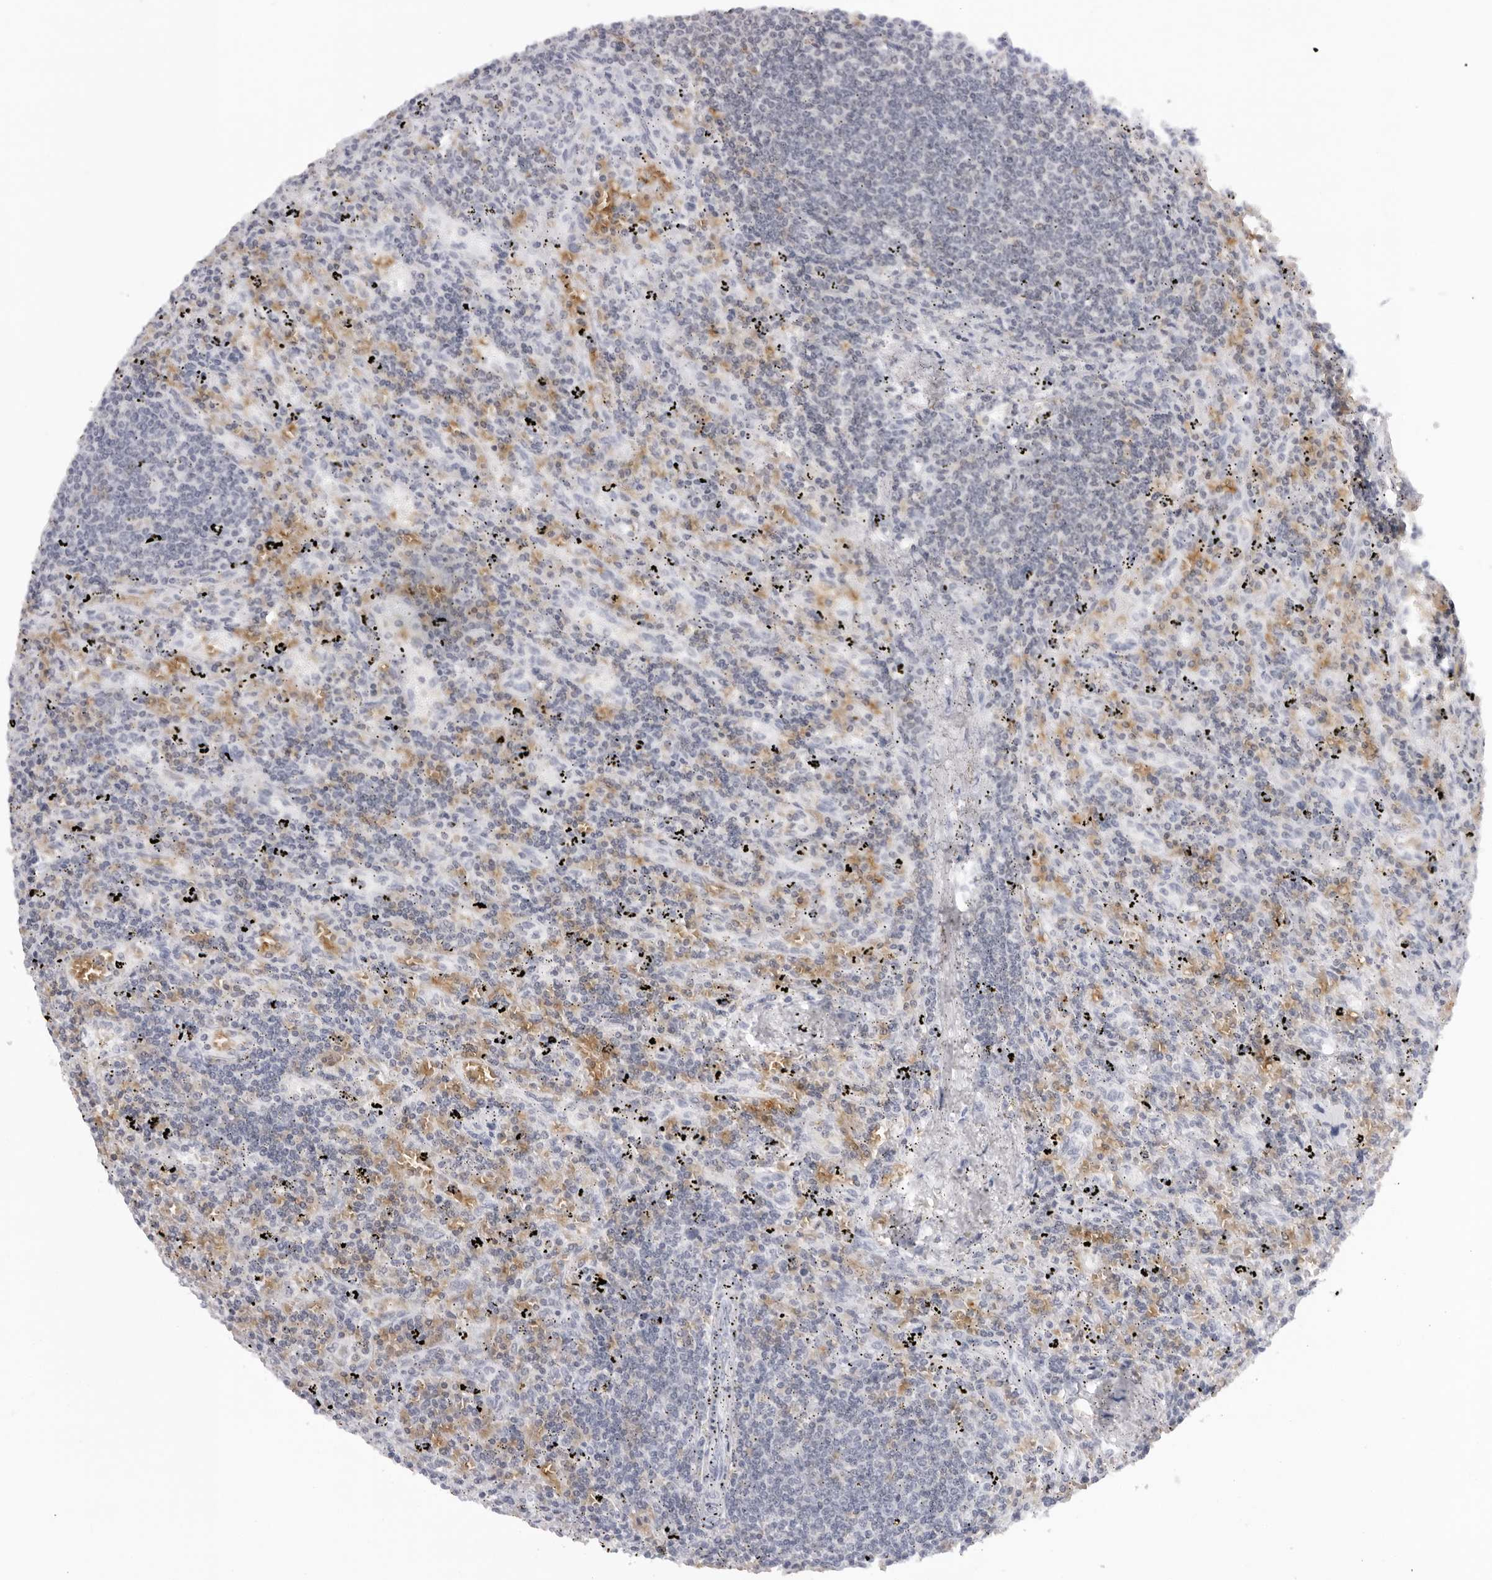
{"staining": {"intensity": "negative", "quantity": "none", "location": "none"}, "tissue": "lymphoma", "cell_type": "Tumor cells", "image_type": "cancer", "snomed": [{"axis": "morphology", "description": "Malignant lymphoma, non-Hodgkin's type, Low grade"}, {"axis": "topography", "description": "Spleen"}], "caption": "There is no significant expression in tumor cells of lymphoma.", "gene": "EPB41", "patient": {"sex": "male", "age": 76}}